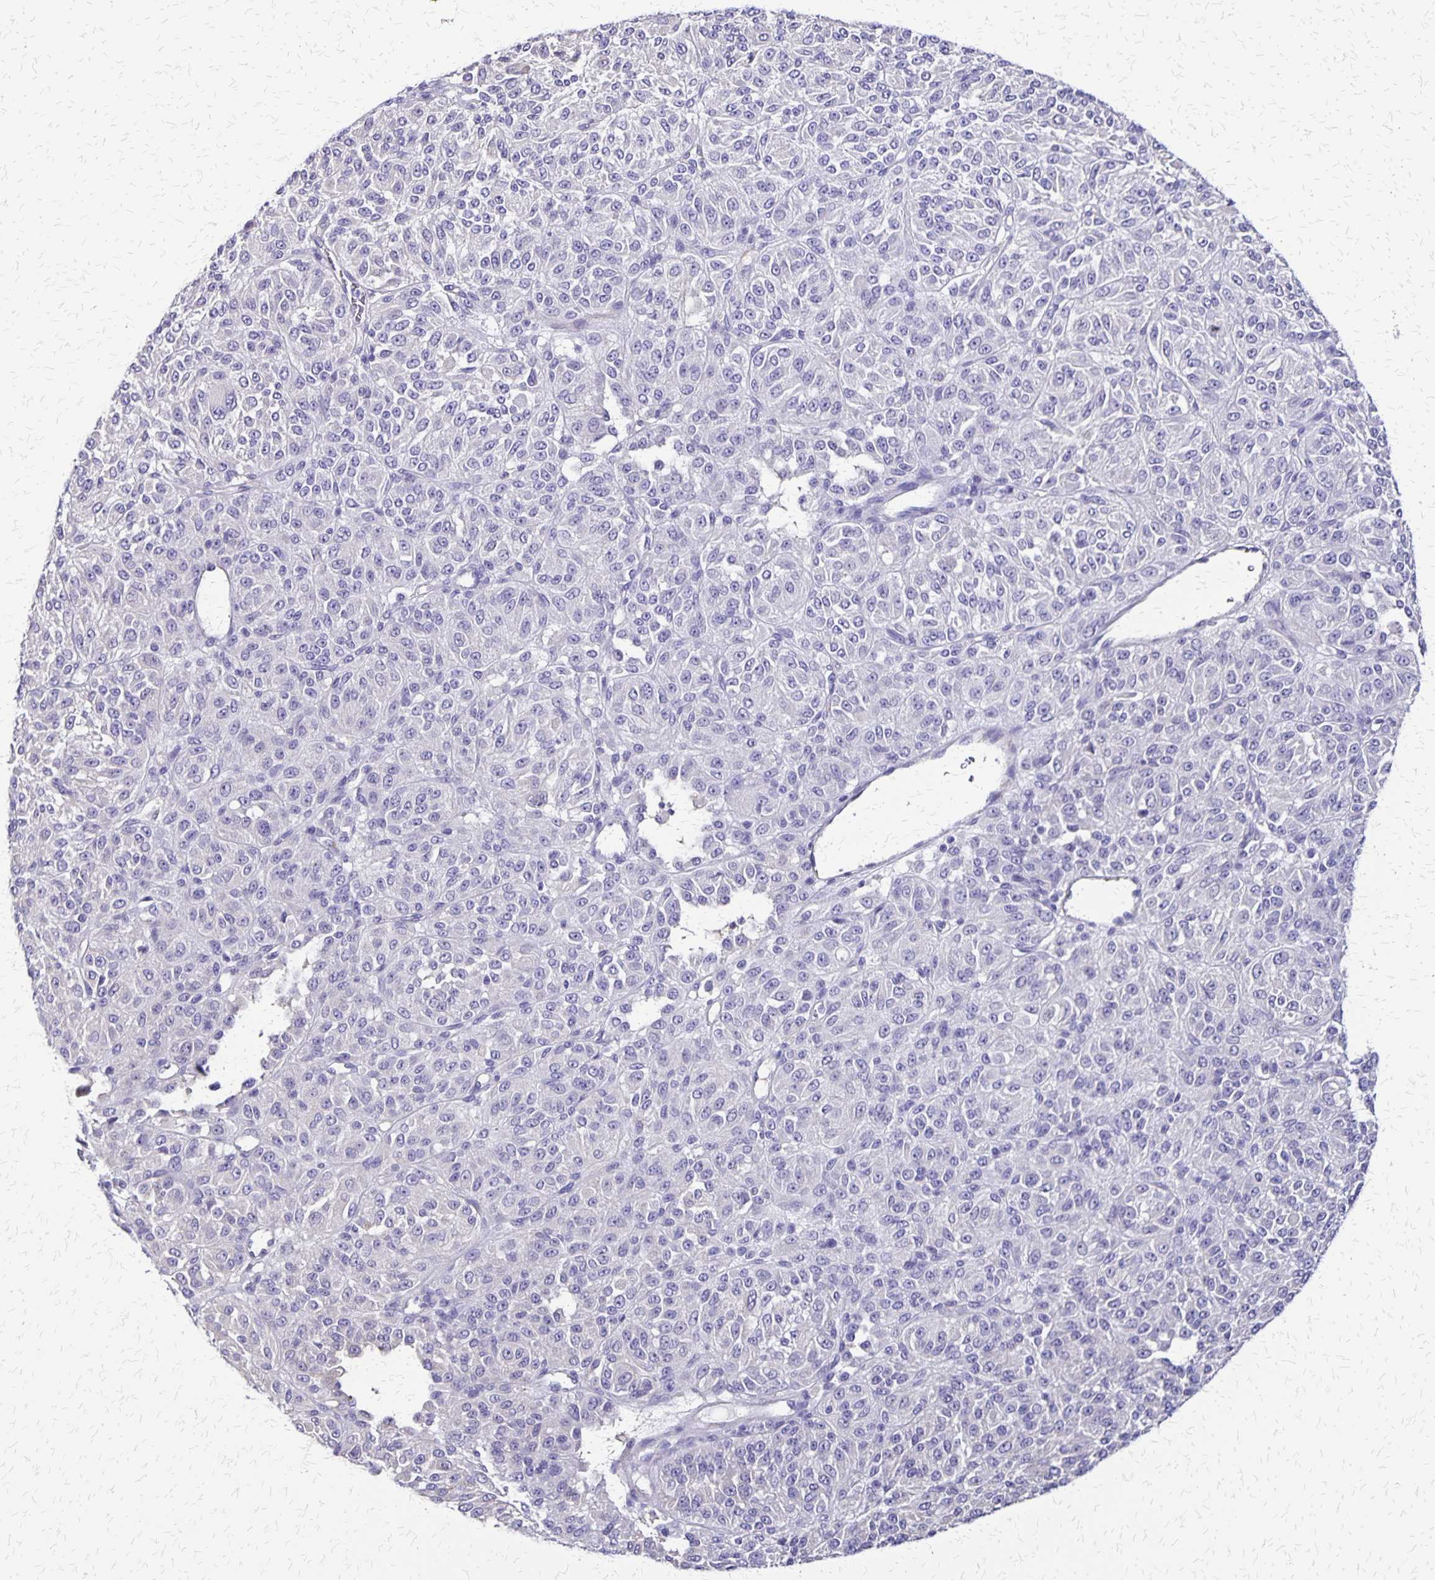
{"staining": {"intensity": "negative", "quantity": "none", "location": "none"}, "tissue": "melanoma", "cell_type": "Tumor cells", "image_type": "cancer", "snomed": [{"axis": "morphology", "description": "Malignant melanoma, Metastatic site"}, {"axis": "topography", "description": "Brain"}], "caption": "High magnification brightfield microscopy of malignant melanoma (metastatic site) stained with DAB (brown) and counterstained with hematoxylin (blue): tumor cells show no significant expression. Nuclei are stained in blue.", "gene": "SI", "patient": {"sex": "female", "age": 56}}